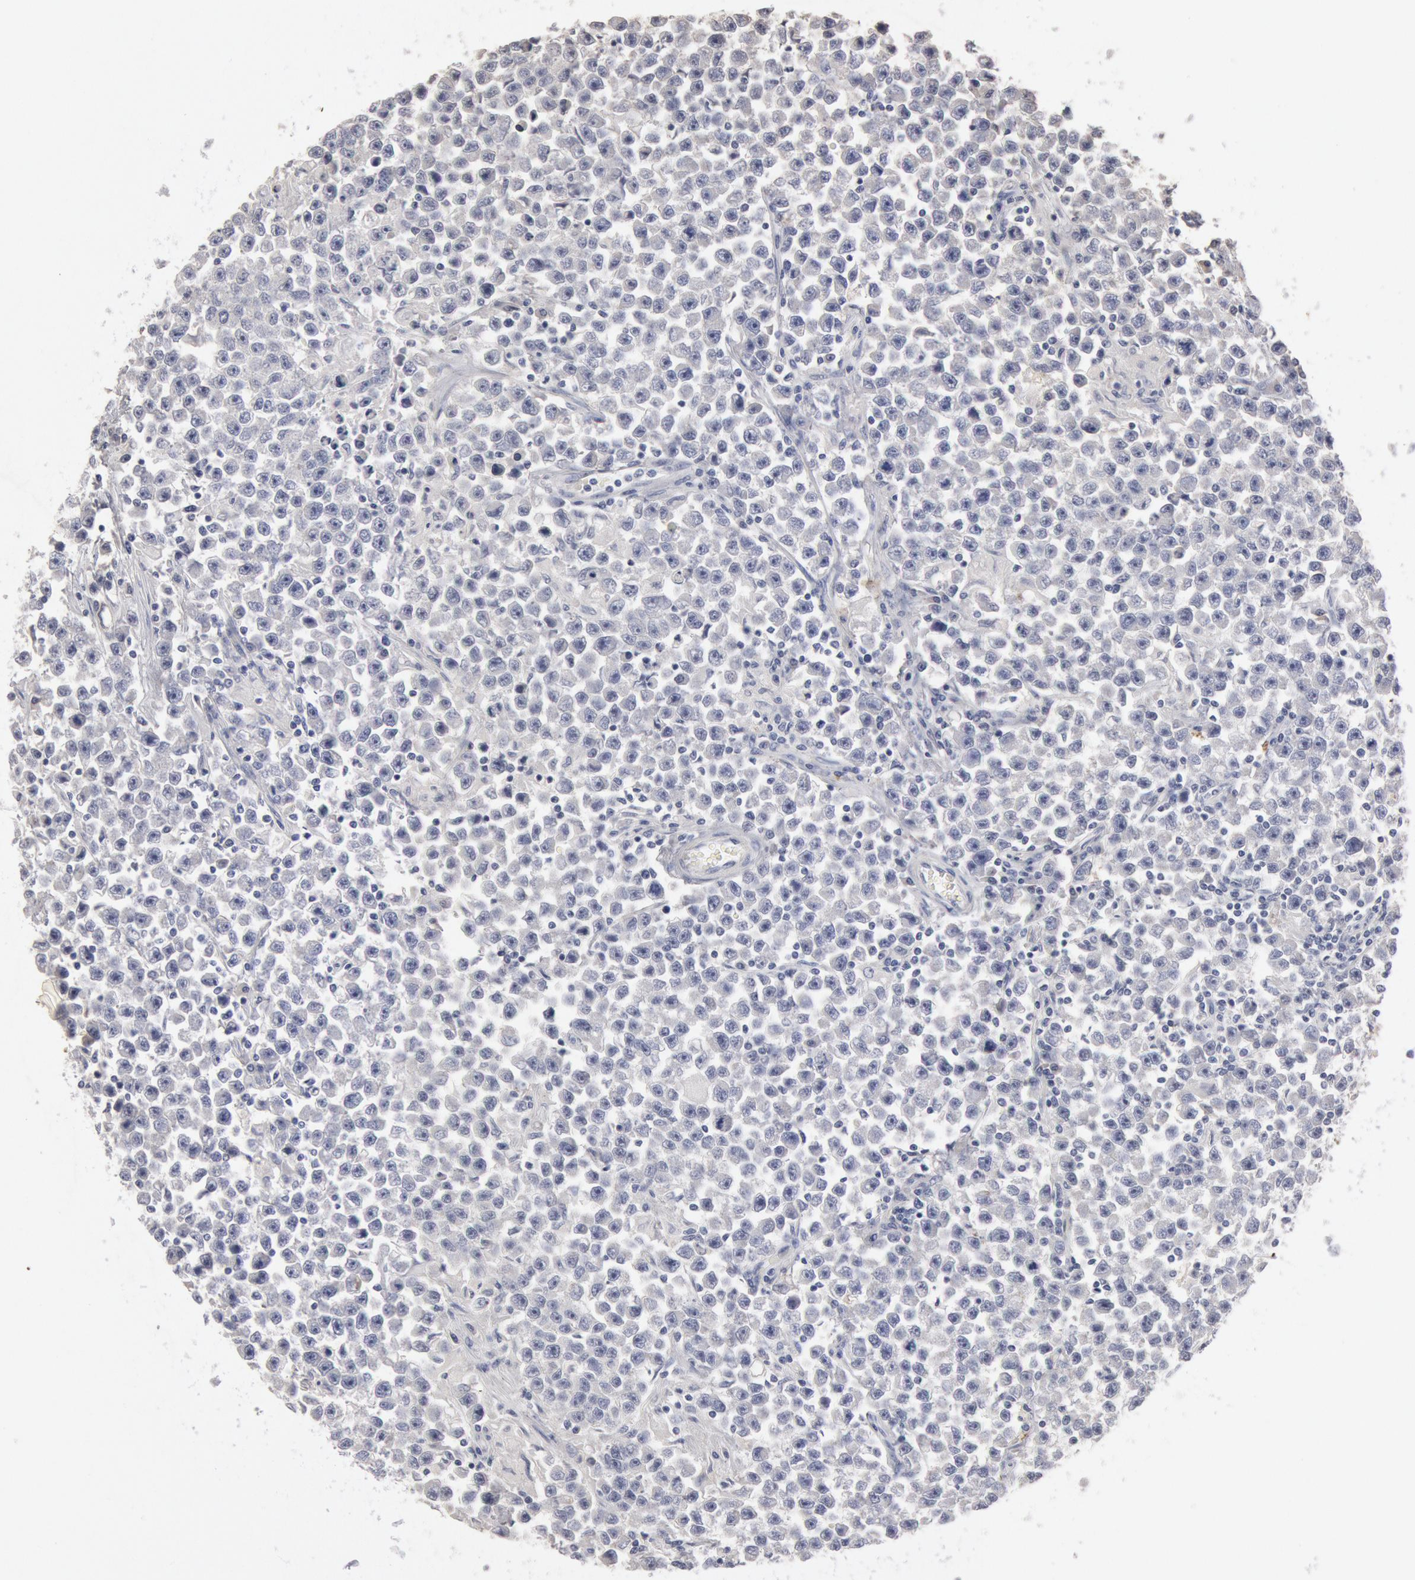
{"staining": {"intensity": "negative", "quantity": "none", "location": "none"}, "tissue": "testis cancer", "cell_type": "Tumor cells", "image_type": "cancer", "snomed": [{"axis": "morphology", "description": "Seminoma, NOS"}, {"axis": "topography", "description": "Testis"}], "caption": "Protein analysis of seminoma (testis) exhibits no significant expression in tumor cells. Nuclei are stained in blue.", "gene": "FOXA2", "patient": {"sex": "male", "age": 33}}